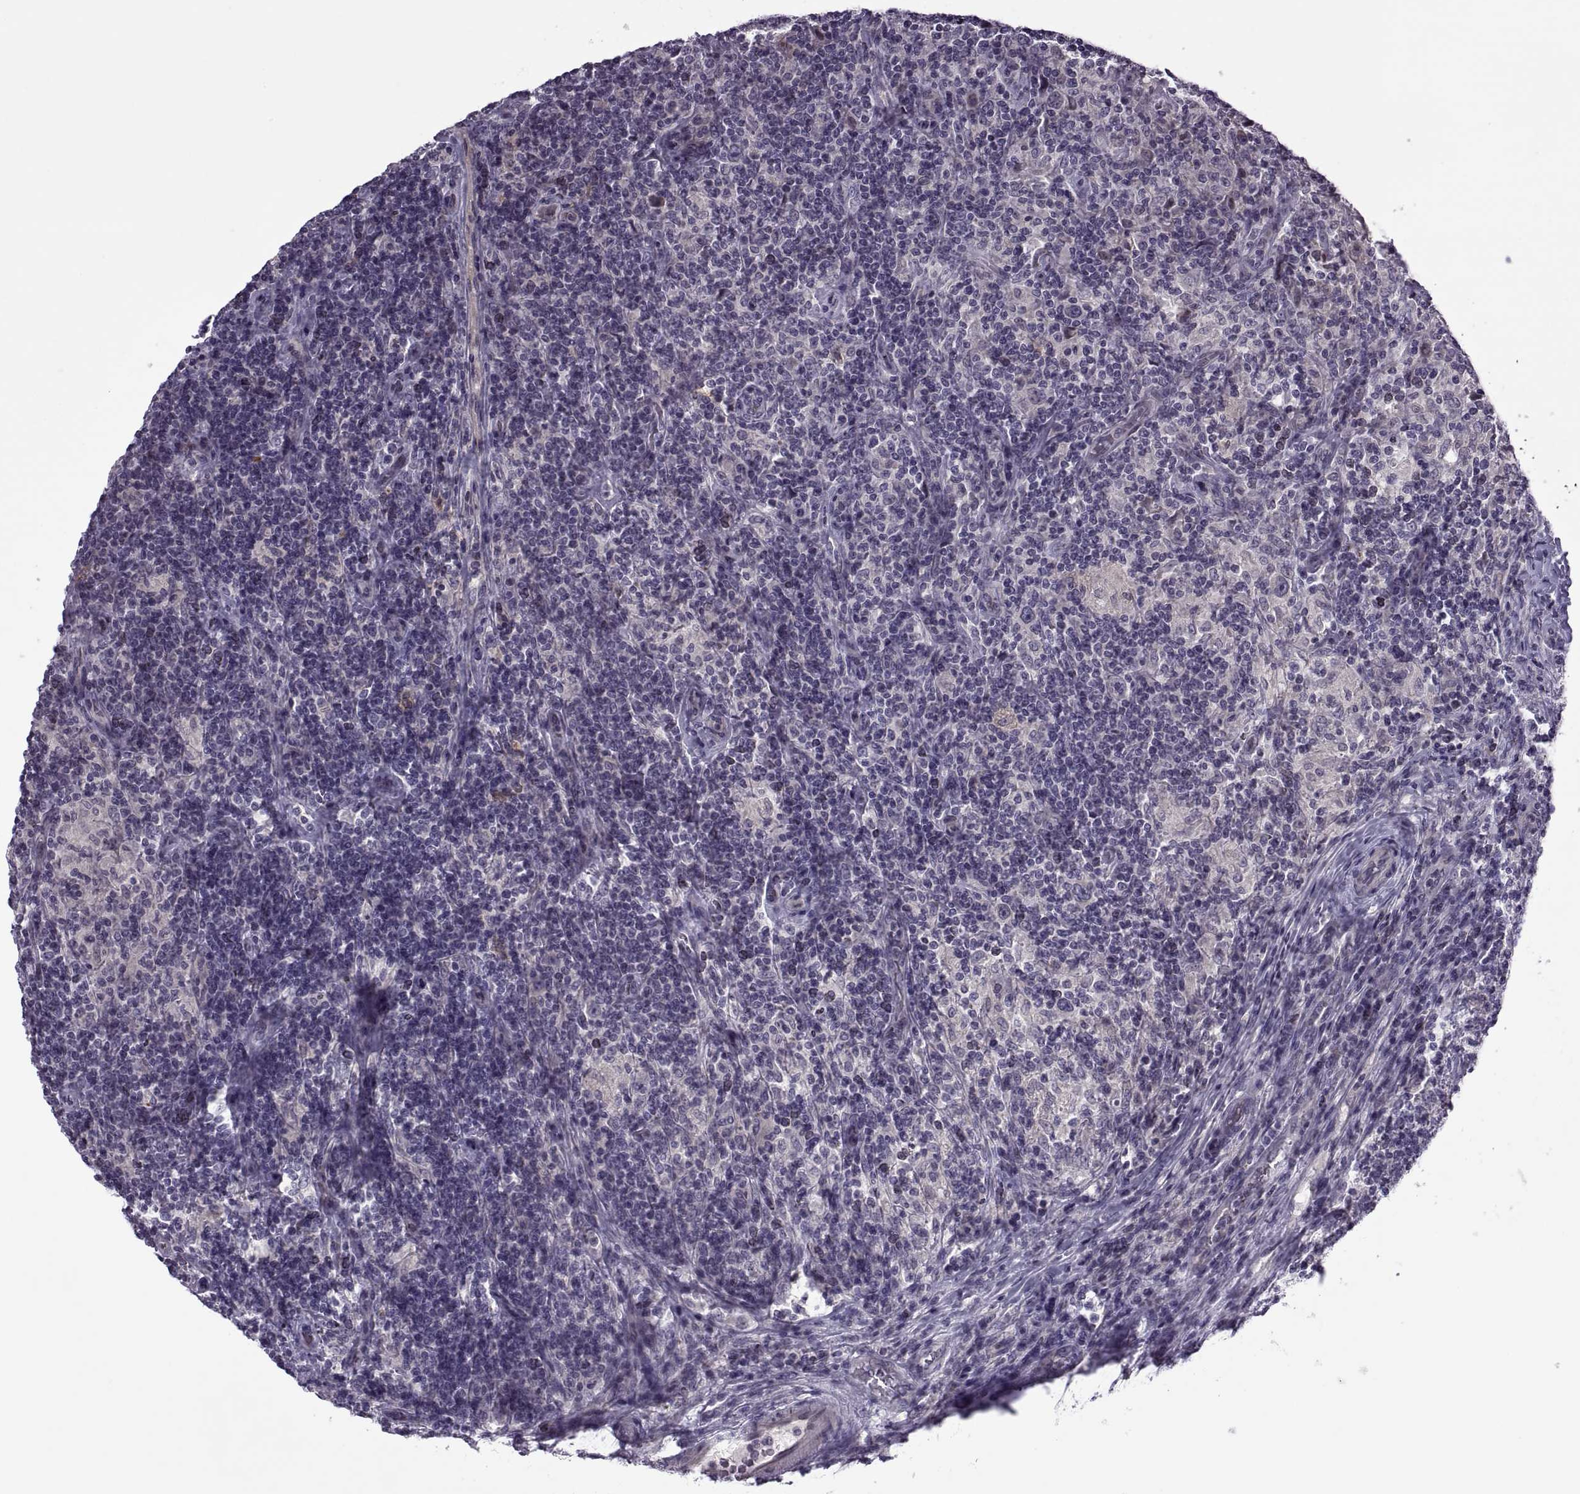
{"staining": {"intensity": "negative", "quantity": "none", "location": "none"}, "tissue": "lymphoma", "cell_type": "Tumor cells", "image_type": "cancer", "snomed": [{"axis": "morphology", "description": "Hodgkin's disease, NOS"}, {"axis": "topography", "description": "Lymph node"}], "caption": "A histopathology image of human Hodgkin's disease is negative for staining in tumor cells. Brightfield microscopy of immunohistochemistry stained with DAB (3,3'-diaminobenzidine) (brown) and hematoxylin (blue), captured at high magnification.", "gene": "ODF3", "patient": {"sex": "male", "age": 70}}